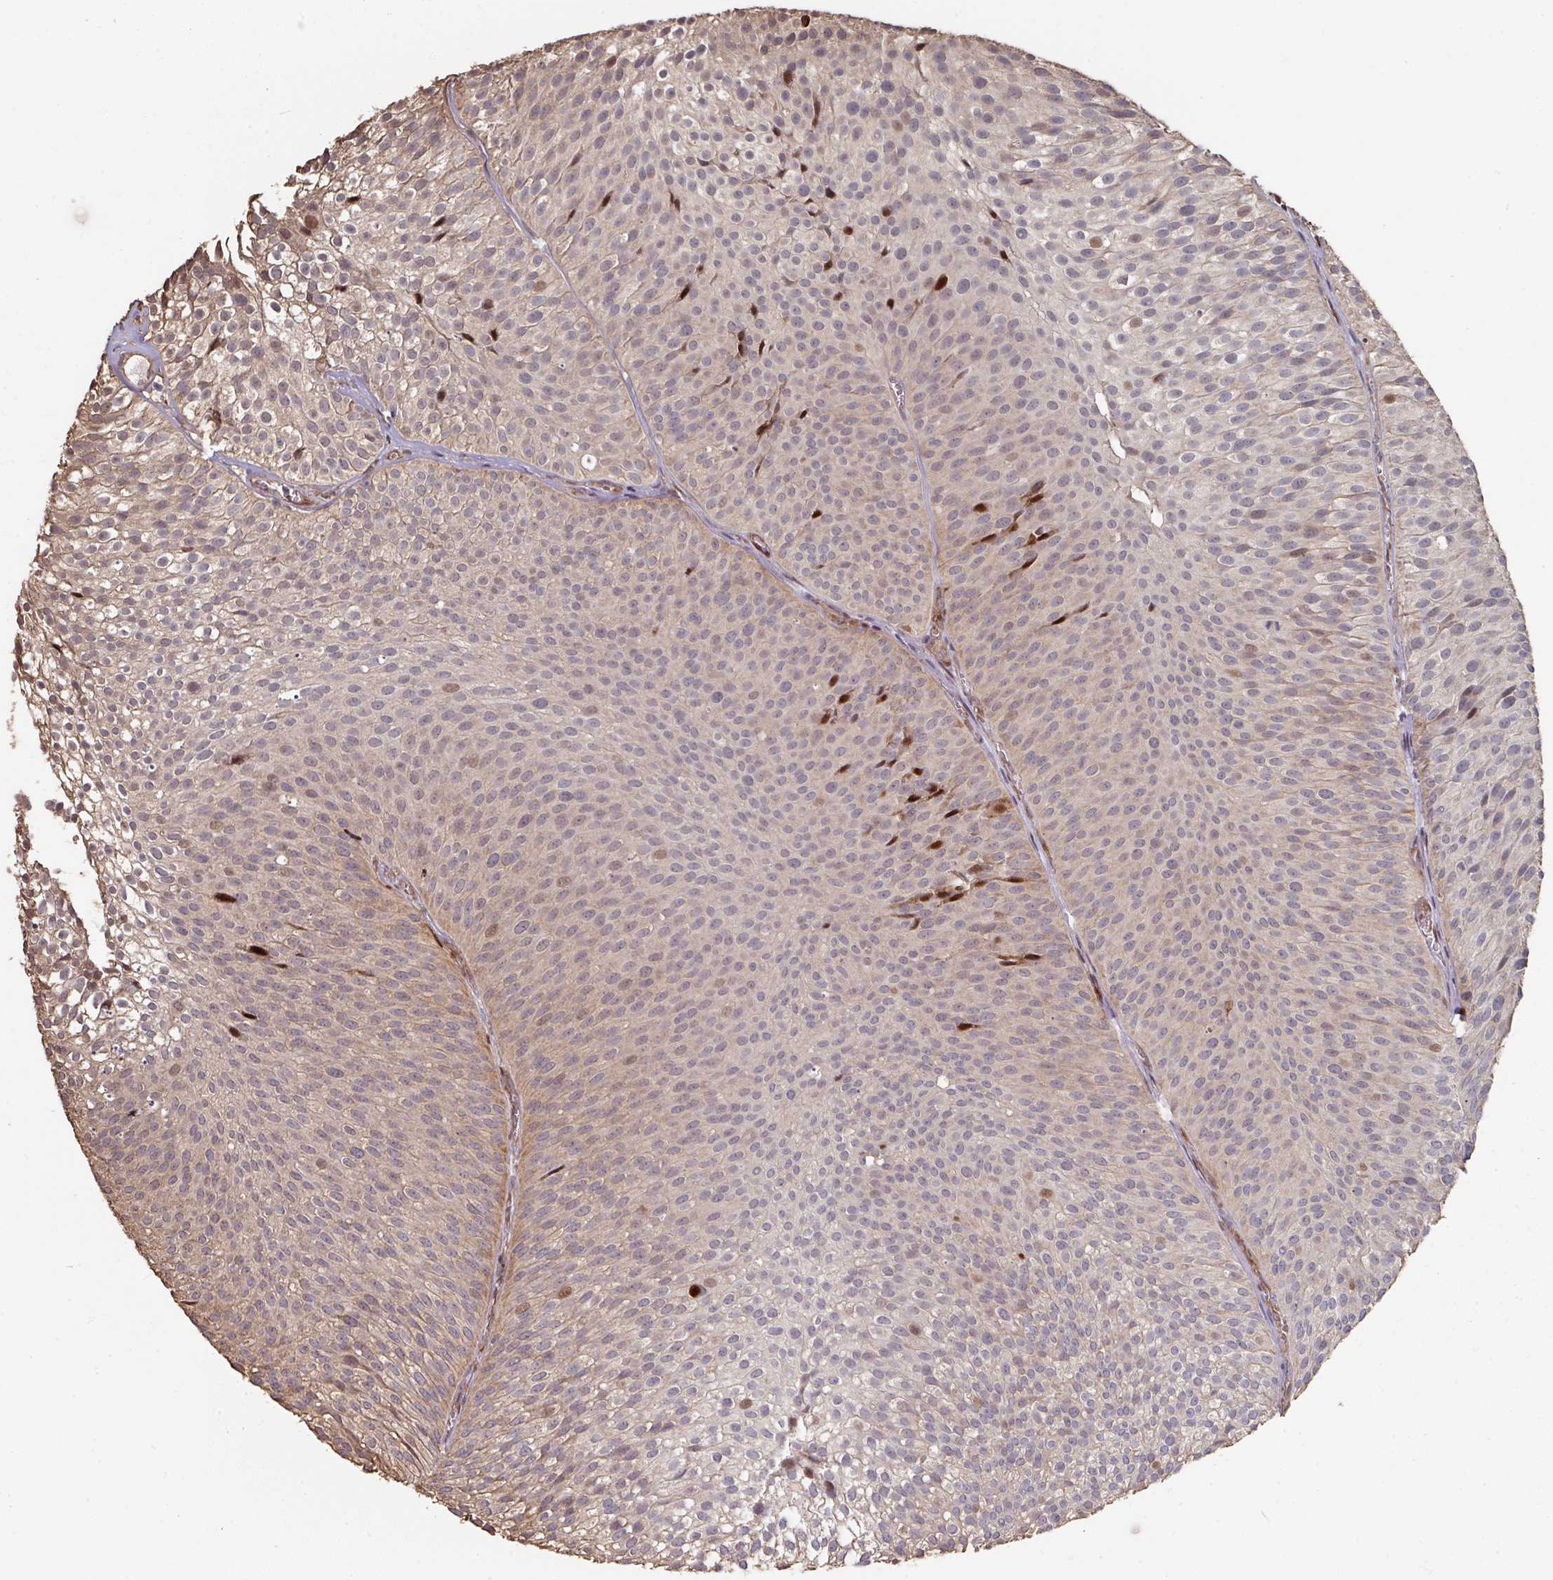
{"staining": {"intensity": "moderate", "quantity": "<25%", "location": "nuclear"}, "tissue": "urothelial cancer", "cell_type": "Tumor cells", "image_type": "cancer", "snomed": [{"axis": "morphology", "description": "Urothelial carcinoma, Low grade"}, {"axis": "topography", "description": "Urinary bladder"}], "caption": "Immunohistochemical staining of low-grade urothelial carcinoma exhibits low levels of moderate nuclear expression in approximately <25% of tumor cells.", "gene": "CA7", "patient": {"sex": "male", "age": 91}}